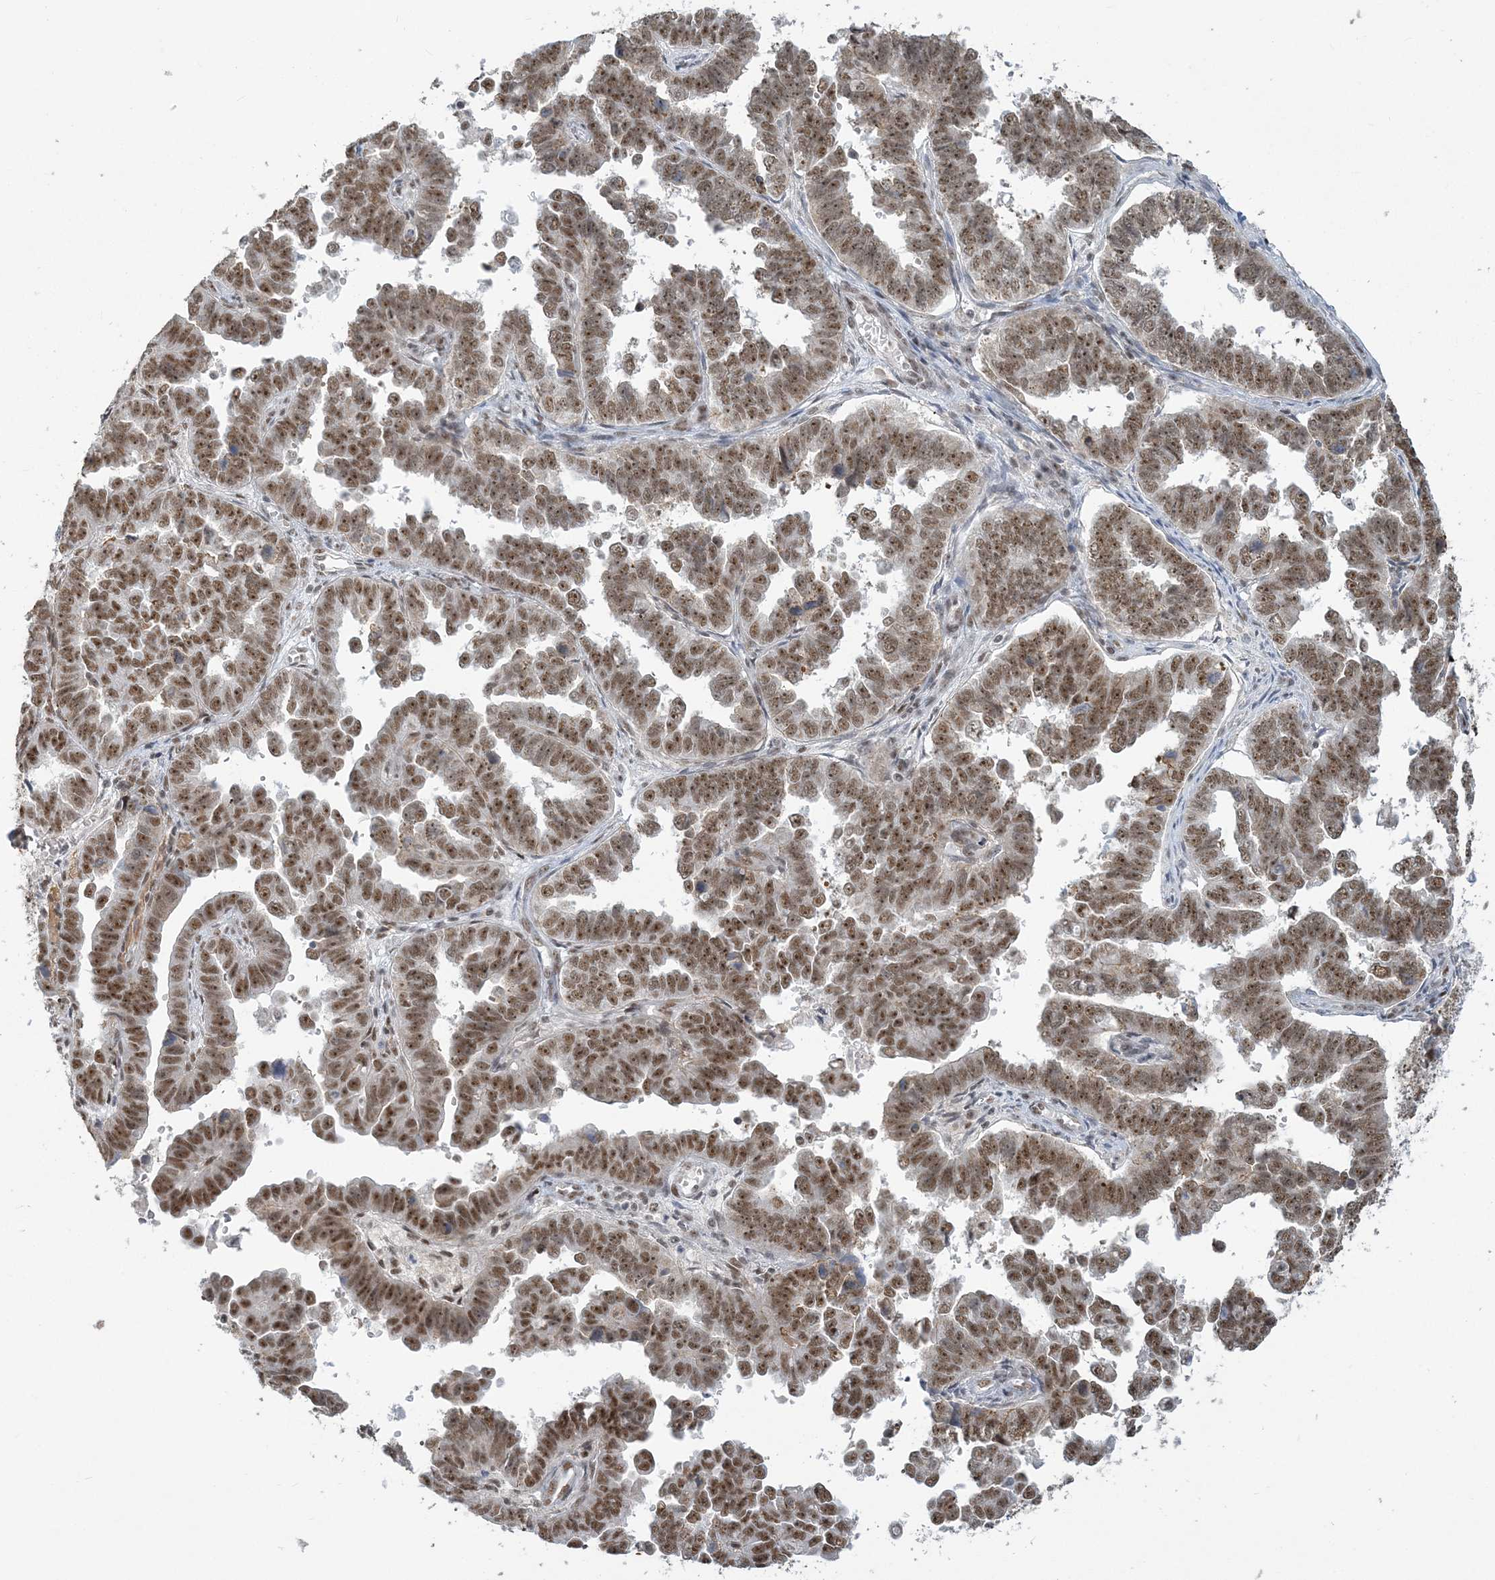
{"staining": {"intensity": "moderate", "quantity": ">75%", "location": "nuclear"}, "tissue": "endometrial cancer", "cell_type": "Tumor cells", "image_type": "cancer", "snomed": [{"axis": "morphology", "description": "Adenocarcinoma, NOS"}, {"axis": "topography", "description": "Endometrium"}], "caption": "A brown stain shows moderate nuclear expression of a protein in endometrial cancer tumor cells. (DAB = brown stain, brightfield microscopy at high magnification).", "gene": "PLRG1", "patient": {"sex": "female", "age": 75}}